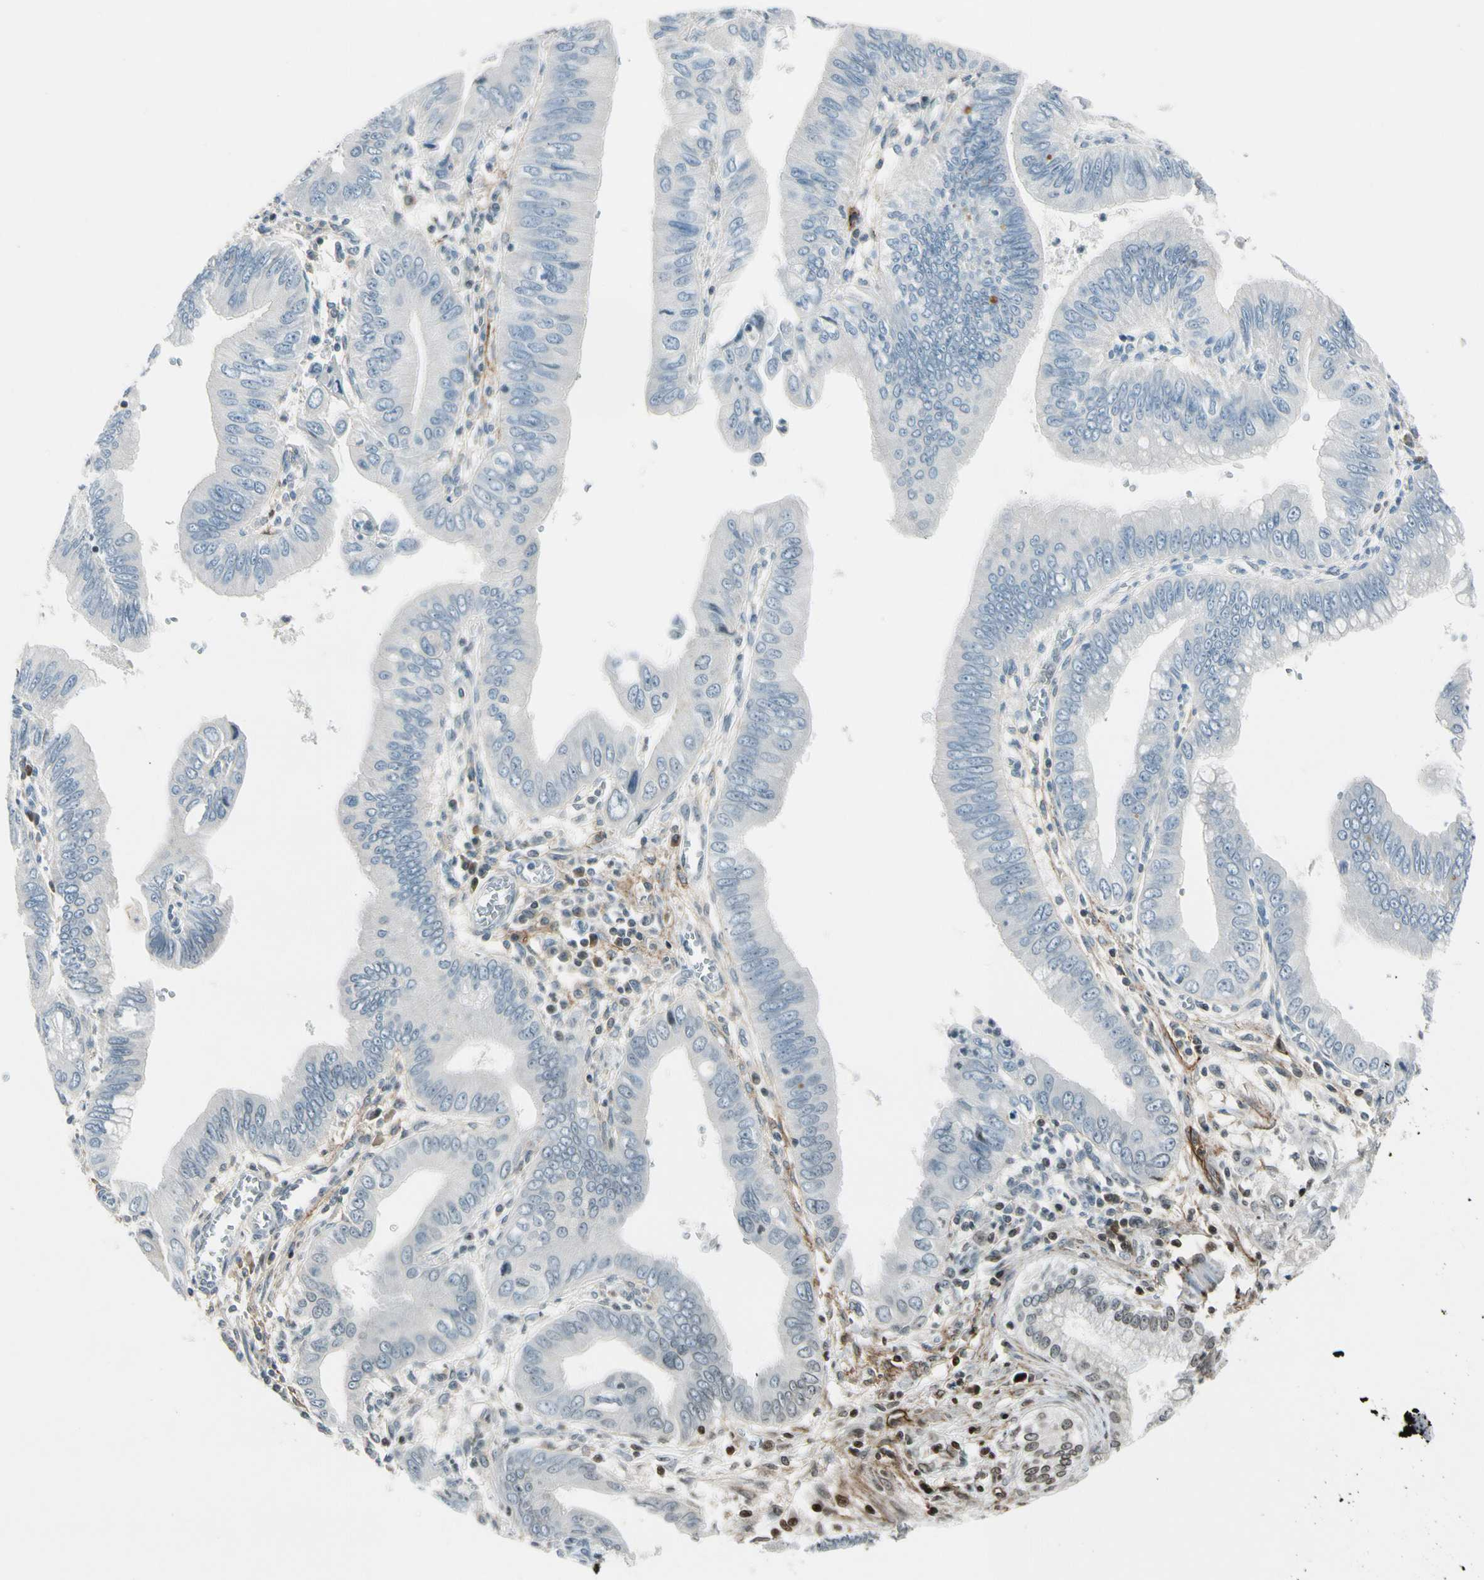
{"staining": {"intensity": "negative", "quantity": "none", "location": "none"}, "tissue": "pancreatic cancer", "cell_type": "Tumor cells", "image_type": "cancer", "snomed": [{"axis": "morphology", "description": "Normal tissue, NOS"}, {"axis": "topography", "description": "Lymph node"}], "caption": "Immunohistochemical staining of pancreatic cancer shows no significant positivity in tumor cells.", "gene": "PDPN", "patient": {"sex": "male", "age": 50}}